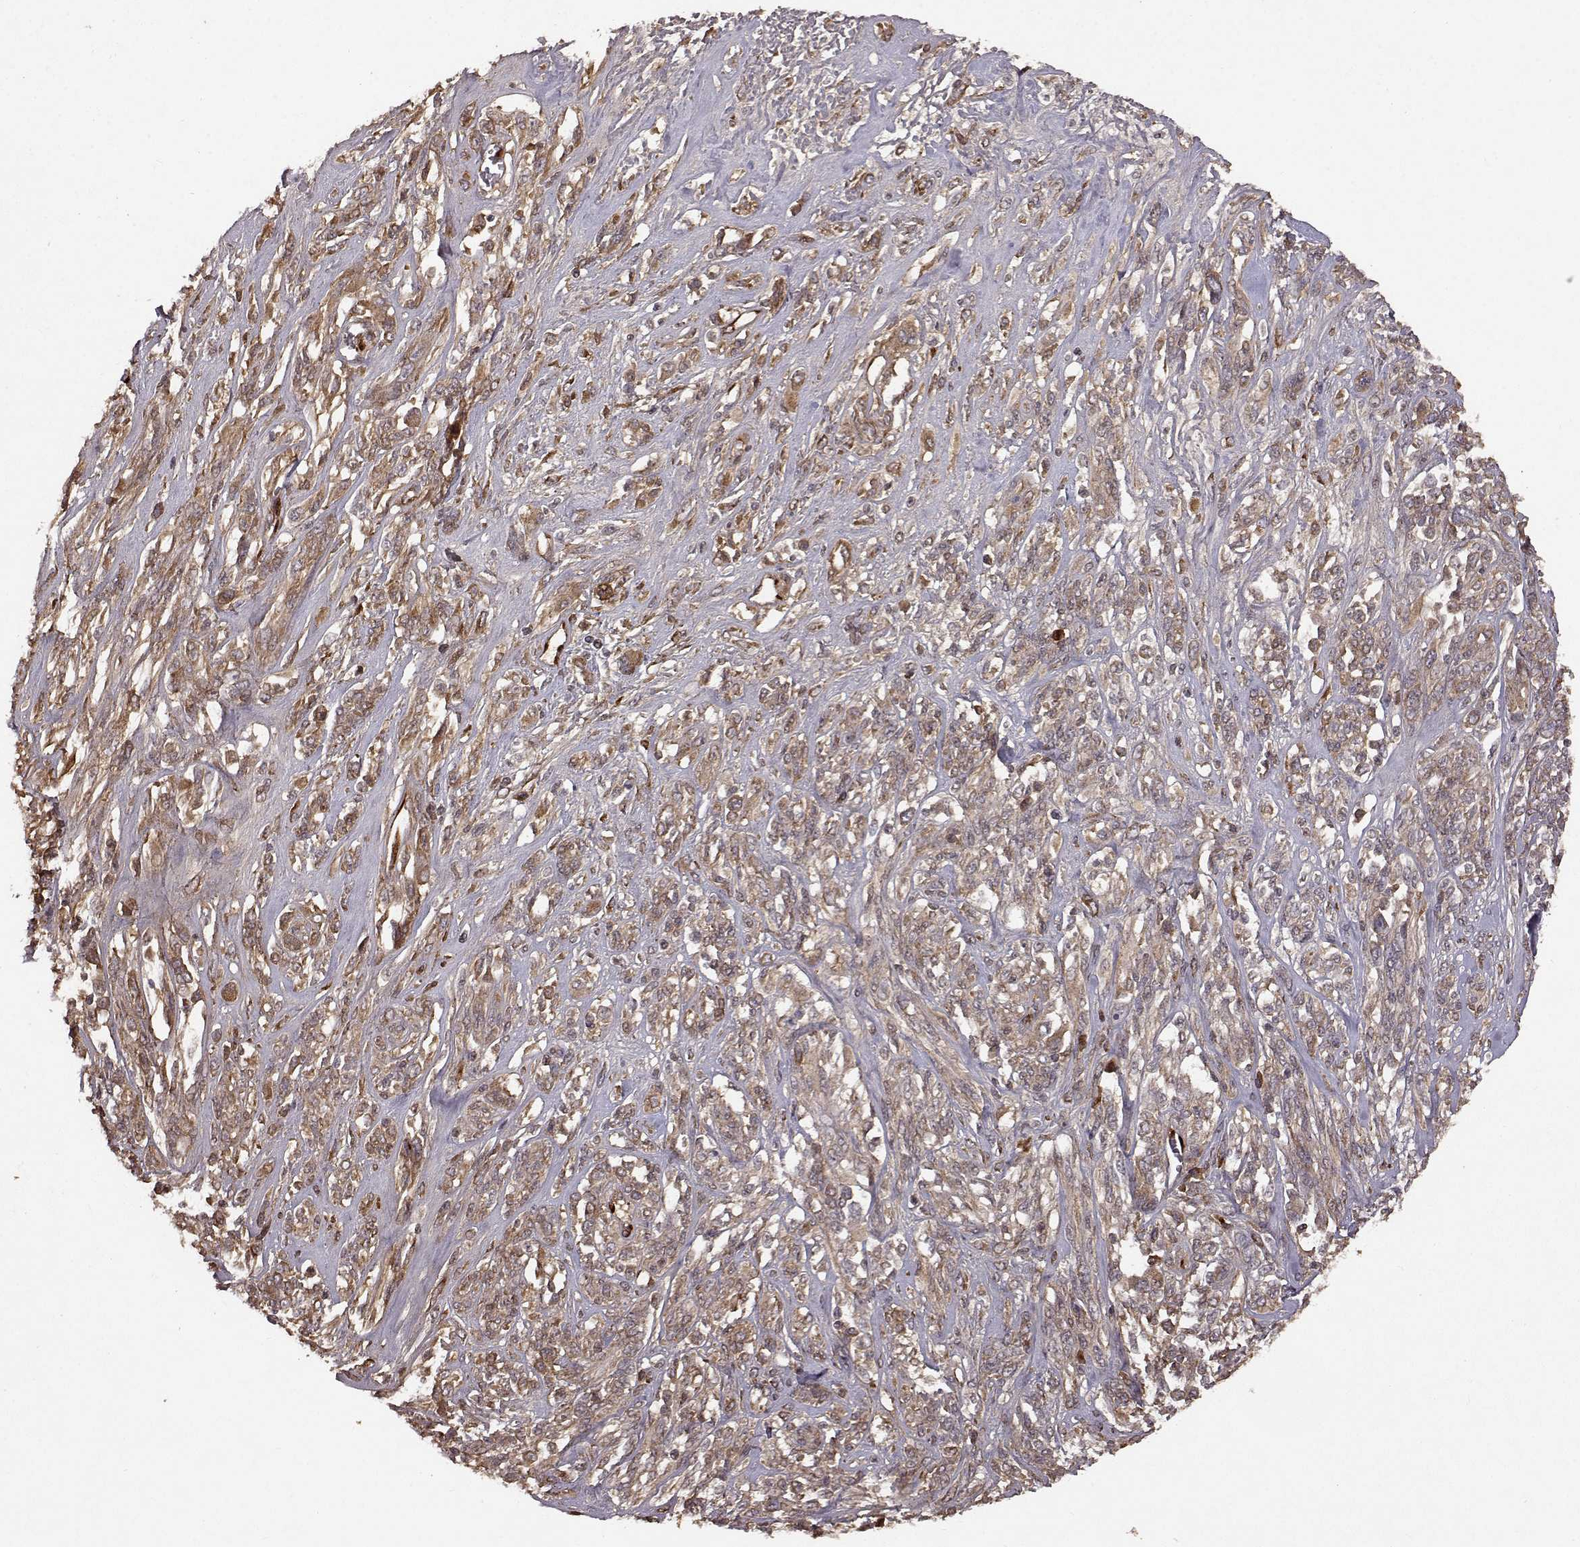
{"staining": {"intensity": "moderate", "quantity": "<25%", "location": "cytoplasmic/membranous"}, "tissue": "melanoma", "cell_type": "Tumor cells", "image_type": "cancer", "snomed": [{"axis": "morphology", "description": "Malignant melanoma, NOS"}, {"axis": "topography", "description": "Skin"}], "caption": "Melanoma tissue reveals moderate cytoplasmic/membranous expression in about <25% of tumor cells", "gene": "FSTL1", "patient": {"sex": "female", "age": 91}}